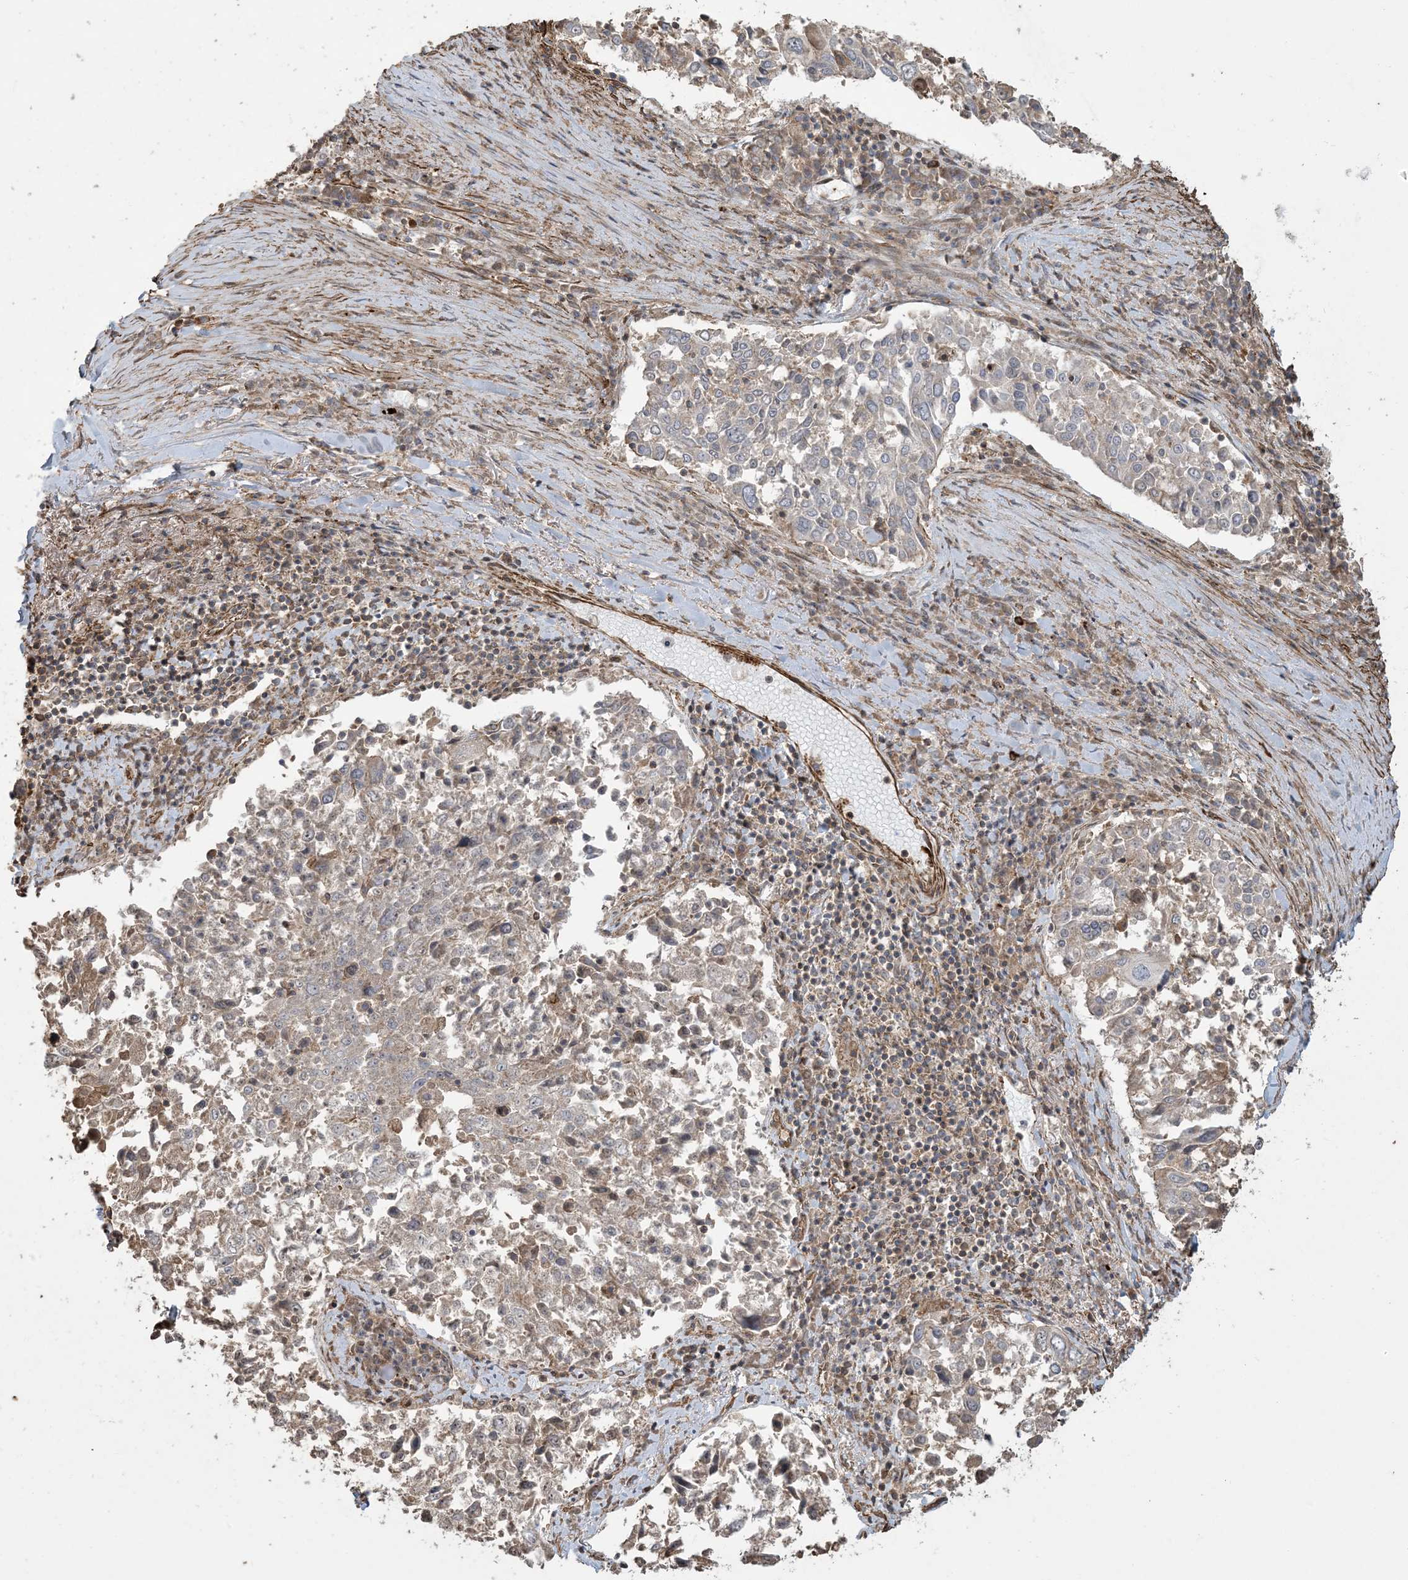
{"staining": {"intensity": "negative", "quantity": "none", "location": "none"}, "tissue": "lung cancer", "cell_type": "Tumor cells", "image_type": "cancer", "snomed": [{"axis": "morphology", "description": "Squamous cell carcinoma, NOS"}, {"axis": "topography", "description": "Lung"}], "caption": "Immunohistochemistry image of neoplastic tissue: human lung cancer (squamous cell carcinoma) stained with DAB (3,3'-diaminobenzidine) exhibits no significant protein expression in tumor cells. (Stains: DAB (3,3'-diaminobenzidine) immunohistochemistry with hematoxylin counter stain, Microscopy: brightfield microscopy at high magnification).", "gene": "KLHL18", "patient": {"sex": "male", "age": 65}}